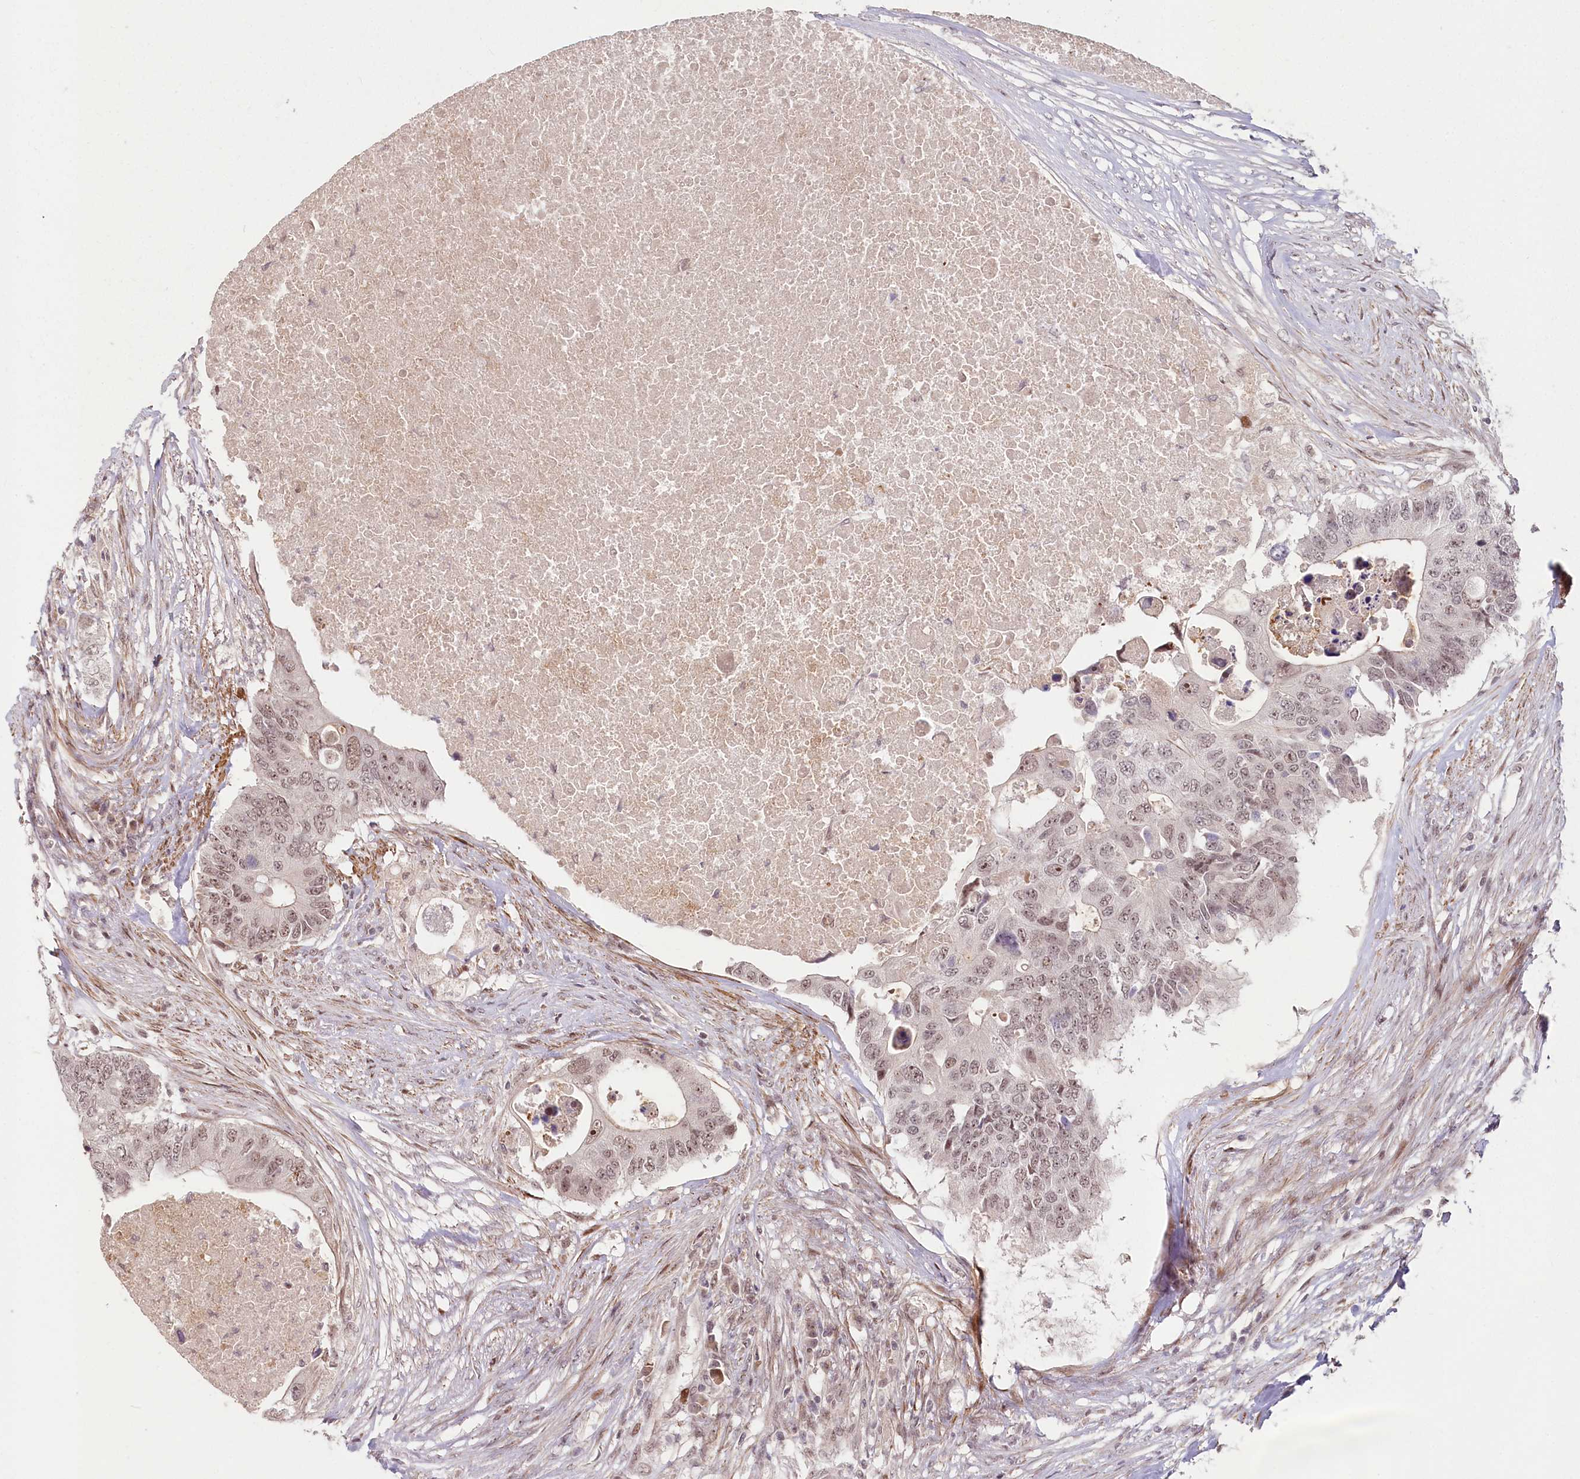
{"staining": {"intensity": "moderate", "quantity": ">75%", "location": "nuclear"}, "tissue": "colorectal cancer", "cell_type": "Tumor cells", "image_type": "cancer", "snomed": [{"axis": "morphology", "description": "Adenocarcinoma, NOS"}, {"axis": "topography", "description": "Colon"}], "caption": "A brown stain labels moderate nuclear staining of a protein in colorectal cancer (adenocarcinoma) tumor cells.", "gene": "FAM204A", "patient": {"sex": "male", "age": 71}}